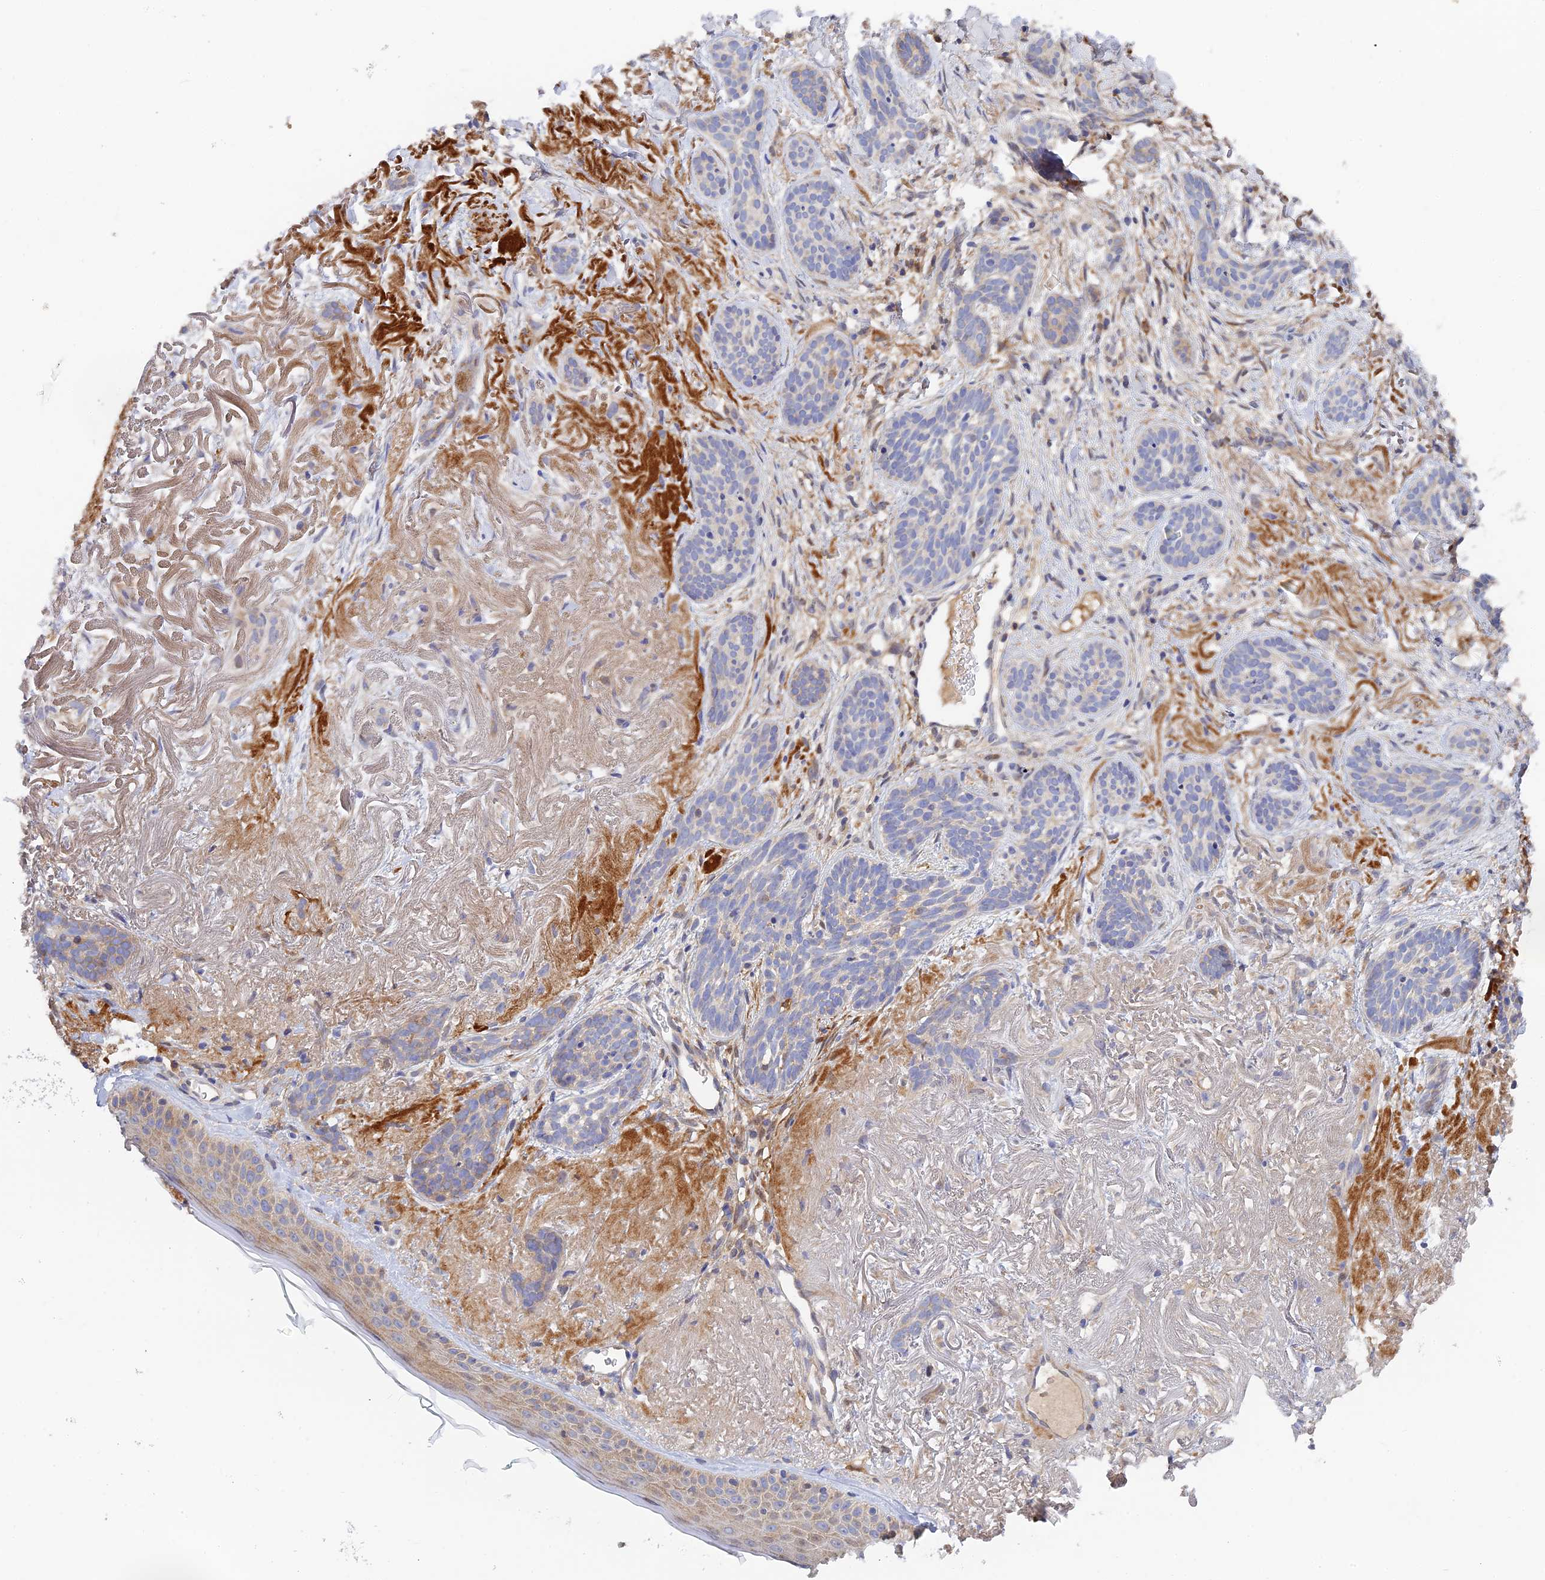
{"staining": {"intensity": "negative", "quantity": "none", "location": "none"}, "tissue": "skin cancer", "cell_type": "Tumor cells", "image_type": "cancer", "snomed": [{"axis": "morphology", "description": "Basal cell carcinoma"}, {"axis": "topography", "description": "Skin"}], "caption": "Image shows no protein positivity in tumor cells of basal cell carcinoma (skin) tissue.", "gene": "SPATA5L1", "patient": {"sex": "male", "age": 71}}